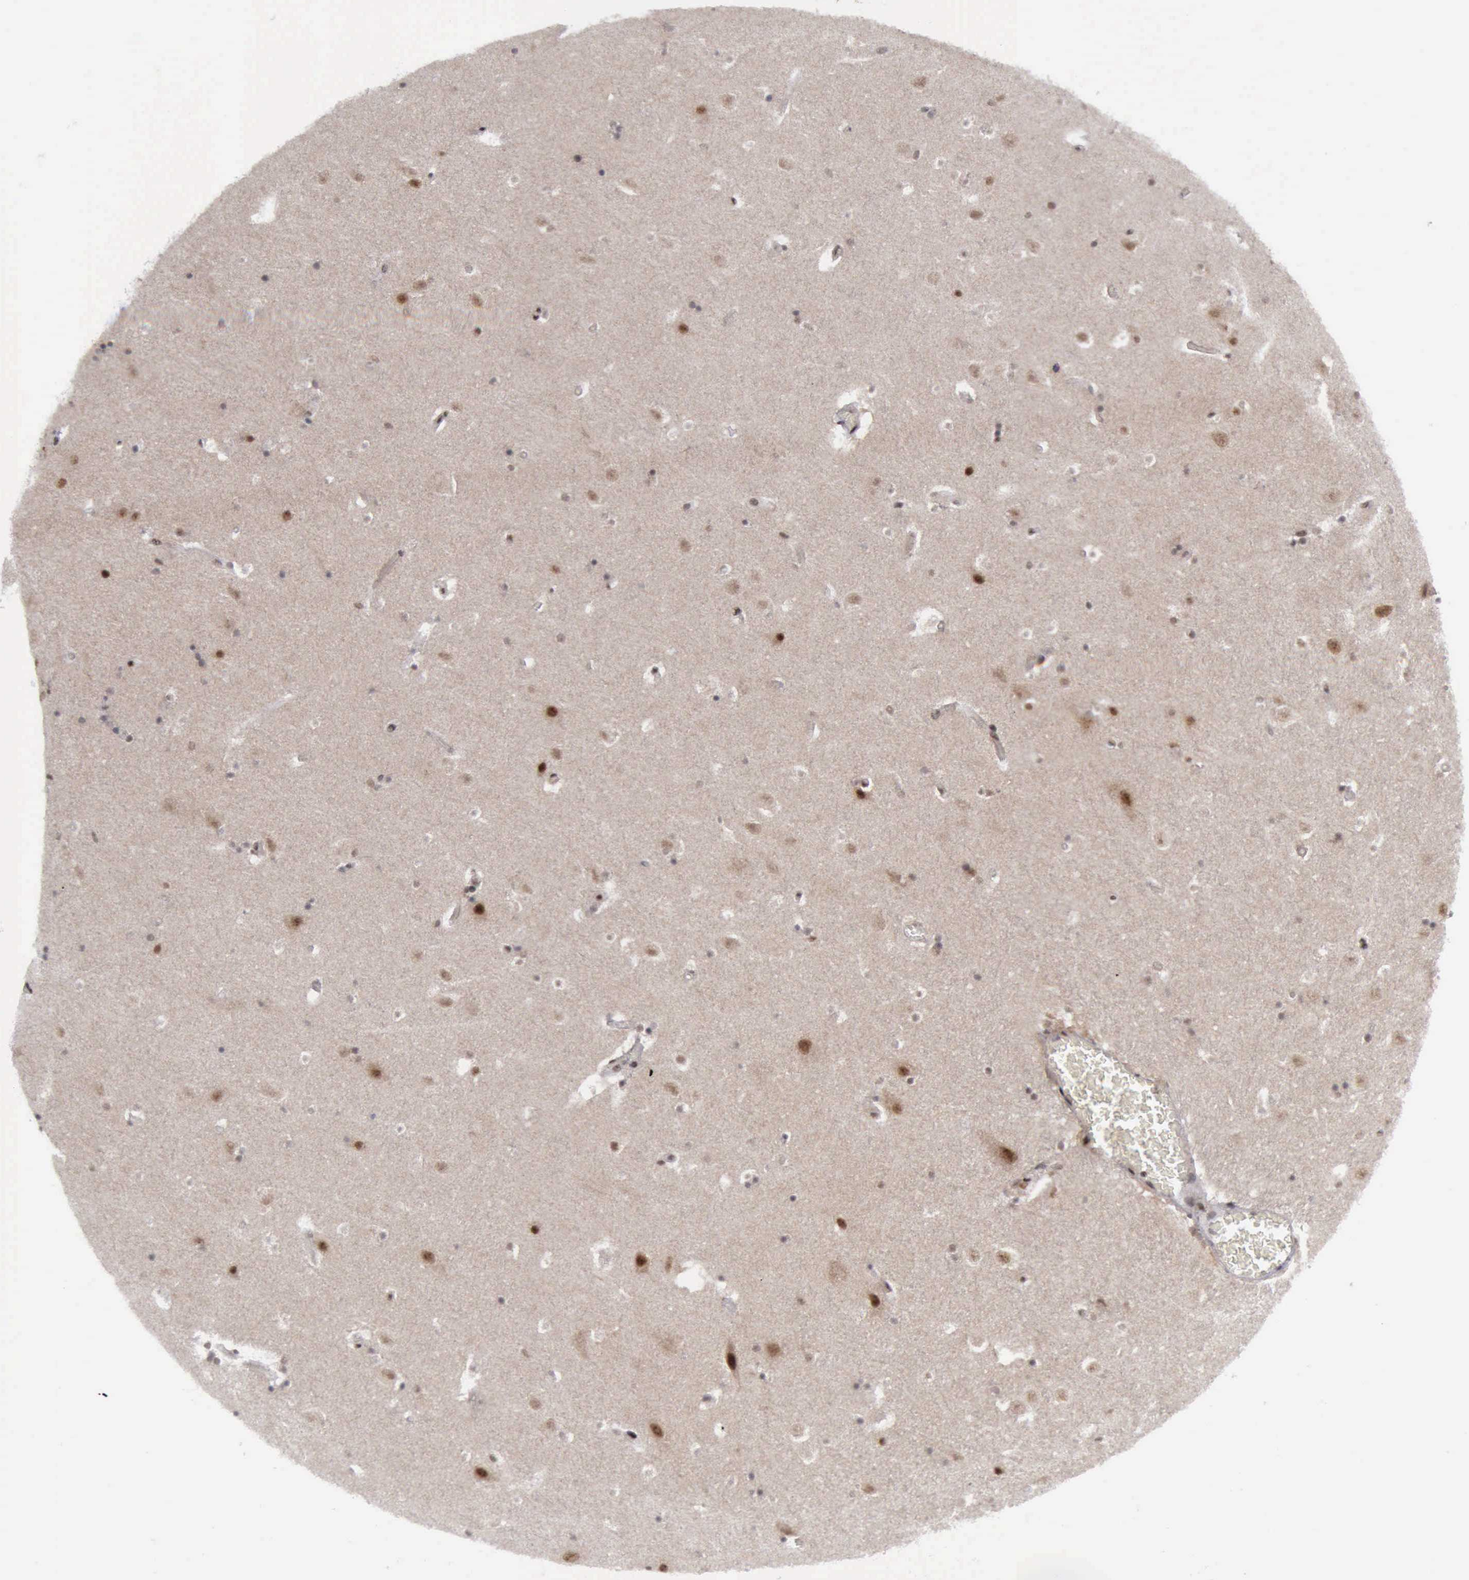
{"staining": {"intensity": "moderate", "quantity": ">75%", "location": "cytoplasmic/membranous,nuclear"}, "tissue": "hippocampus", "cell_type": "Glial cells", "image_type": "normal", "snomed": [{"axis": "morphology", "description": "Normal tissue, NOS"}, {"axis": "topography", "description": "Hippocampus"}], "caption": "Moderate cytoplasmic/membranous,nuclear expression for a protein is present in about >75% of glial cells of normal hippocampus using immunohistochemistry.", "gene": "ATM", "patient": {"sex": "male", "age": 45}}